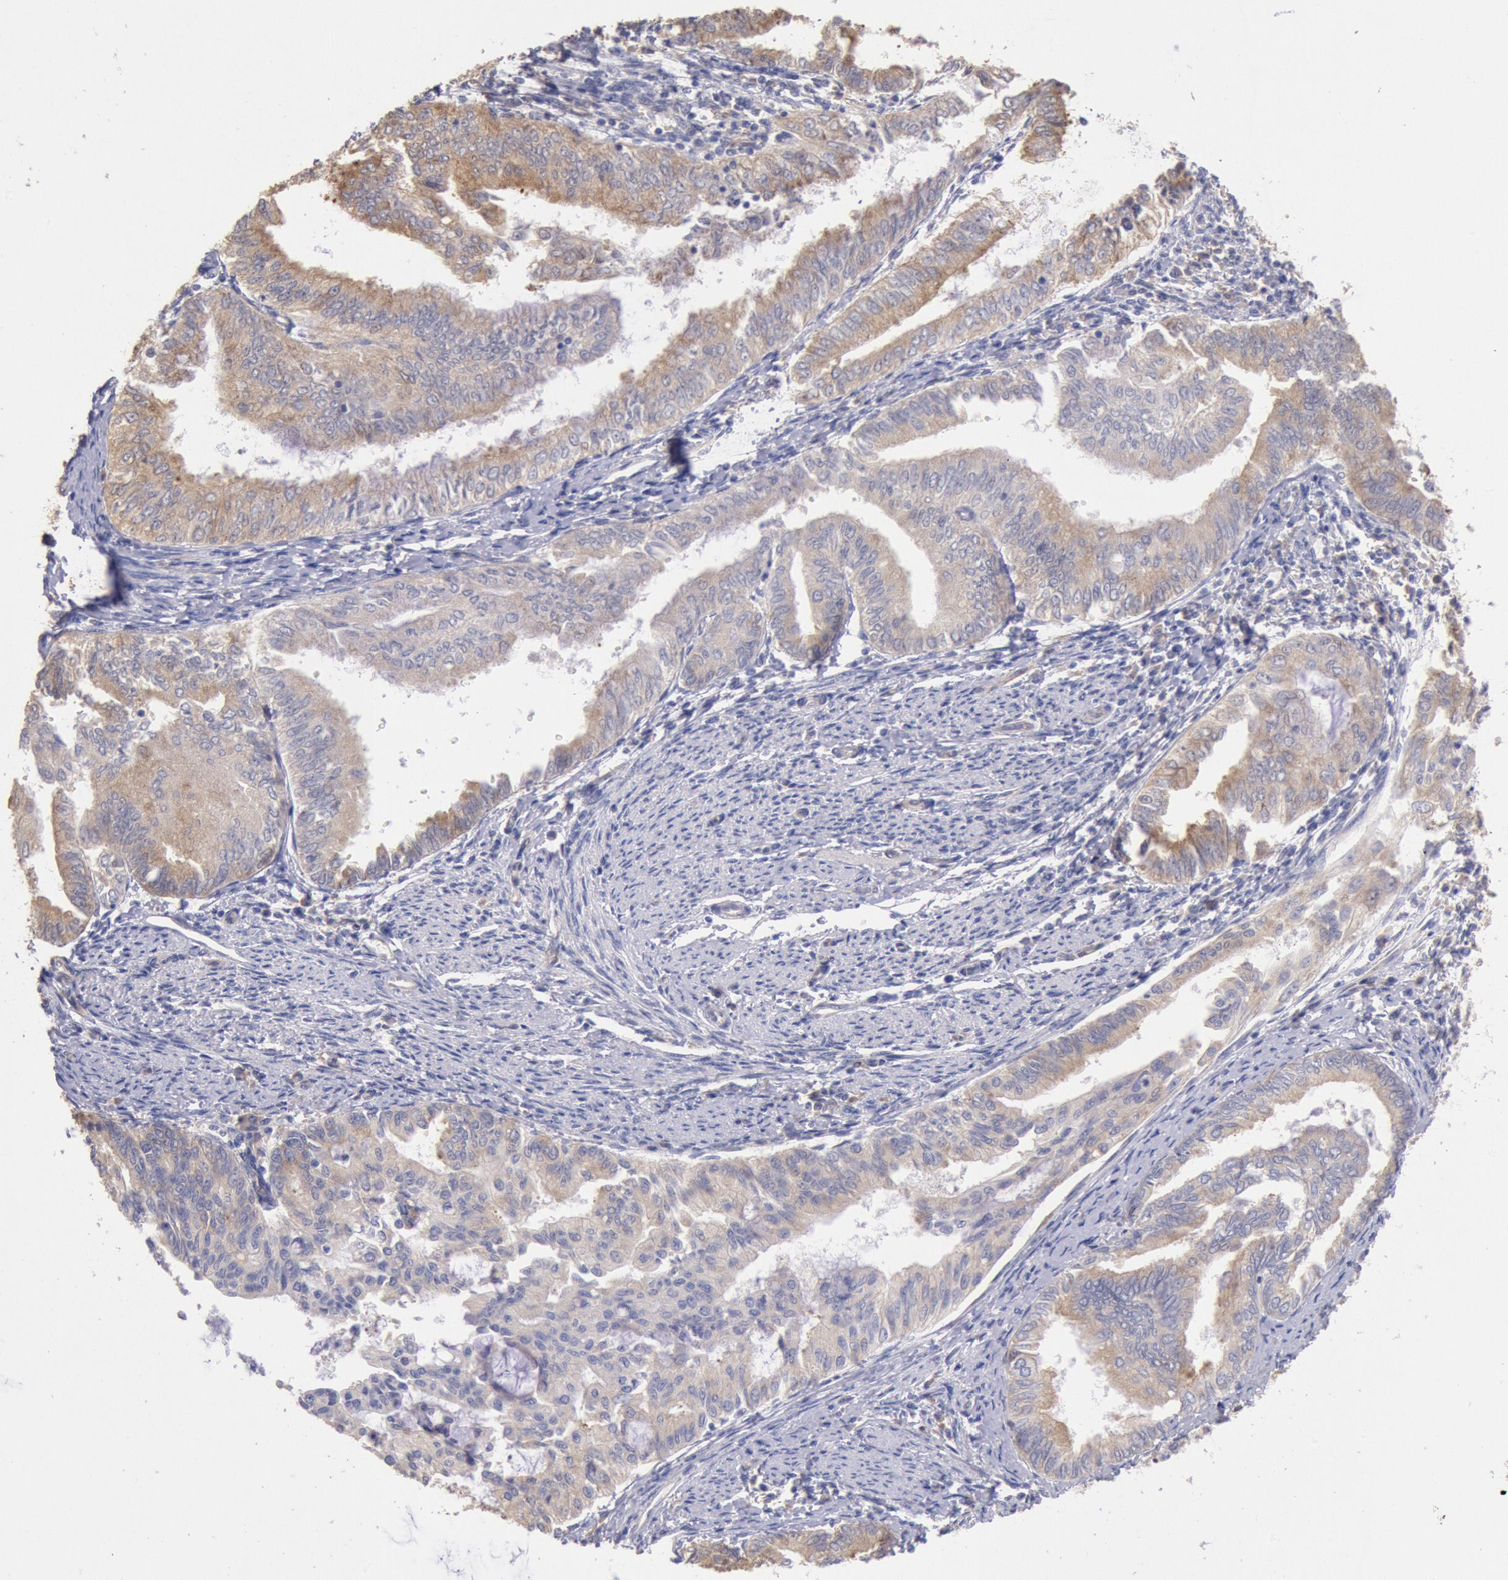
{"staining": {"intensity": "weak", "quantity": ">75%", "location": "cytoplasmic/membranous"}, "tissue": "endometrial cancer", "cell_type": "Tumor cells", "image_type": "cancer", "snomed": [{"axis": "morphology", "description": "Adenocarcinoma, NOS"}, {"axis": "topography", "description": "Endometrium"}], "caption": "Immunohistochemistry micrograph of neoplastic tissue: human endometrial cancer stained using immunohistochemistry (IHC) reveals low levels of weak protein expression localized specifically in the cytoplasmic/membranous of tumor cells, appearing as a cytoplasmic/membranous brown color.", "gene": "DRG1", "patient": {"sex": "female", "age": 66}}